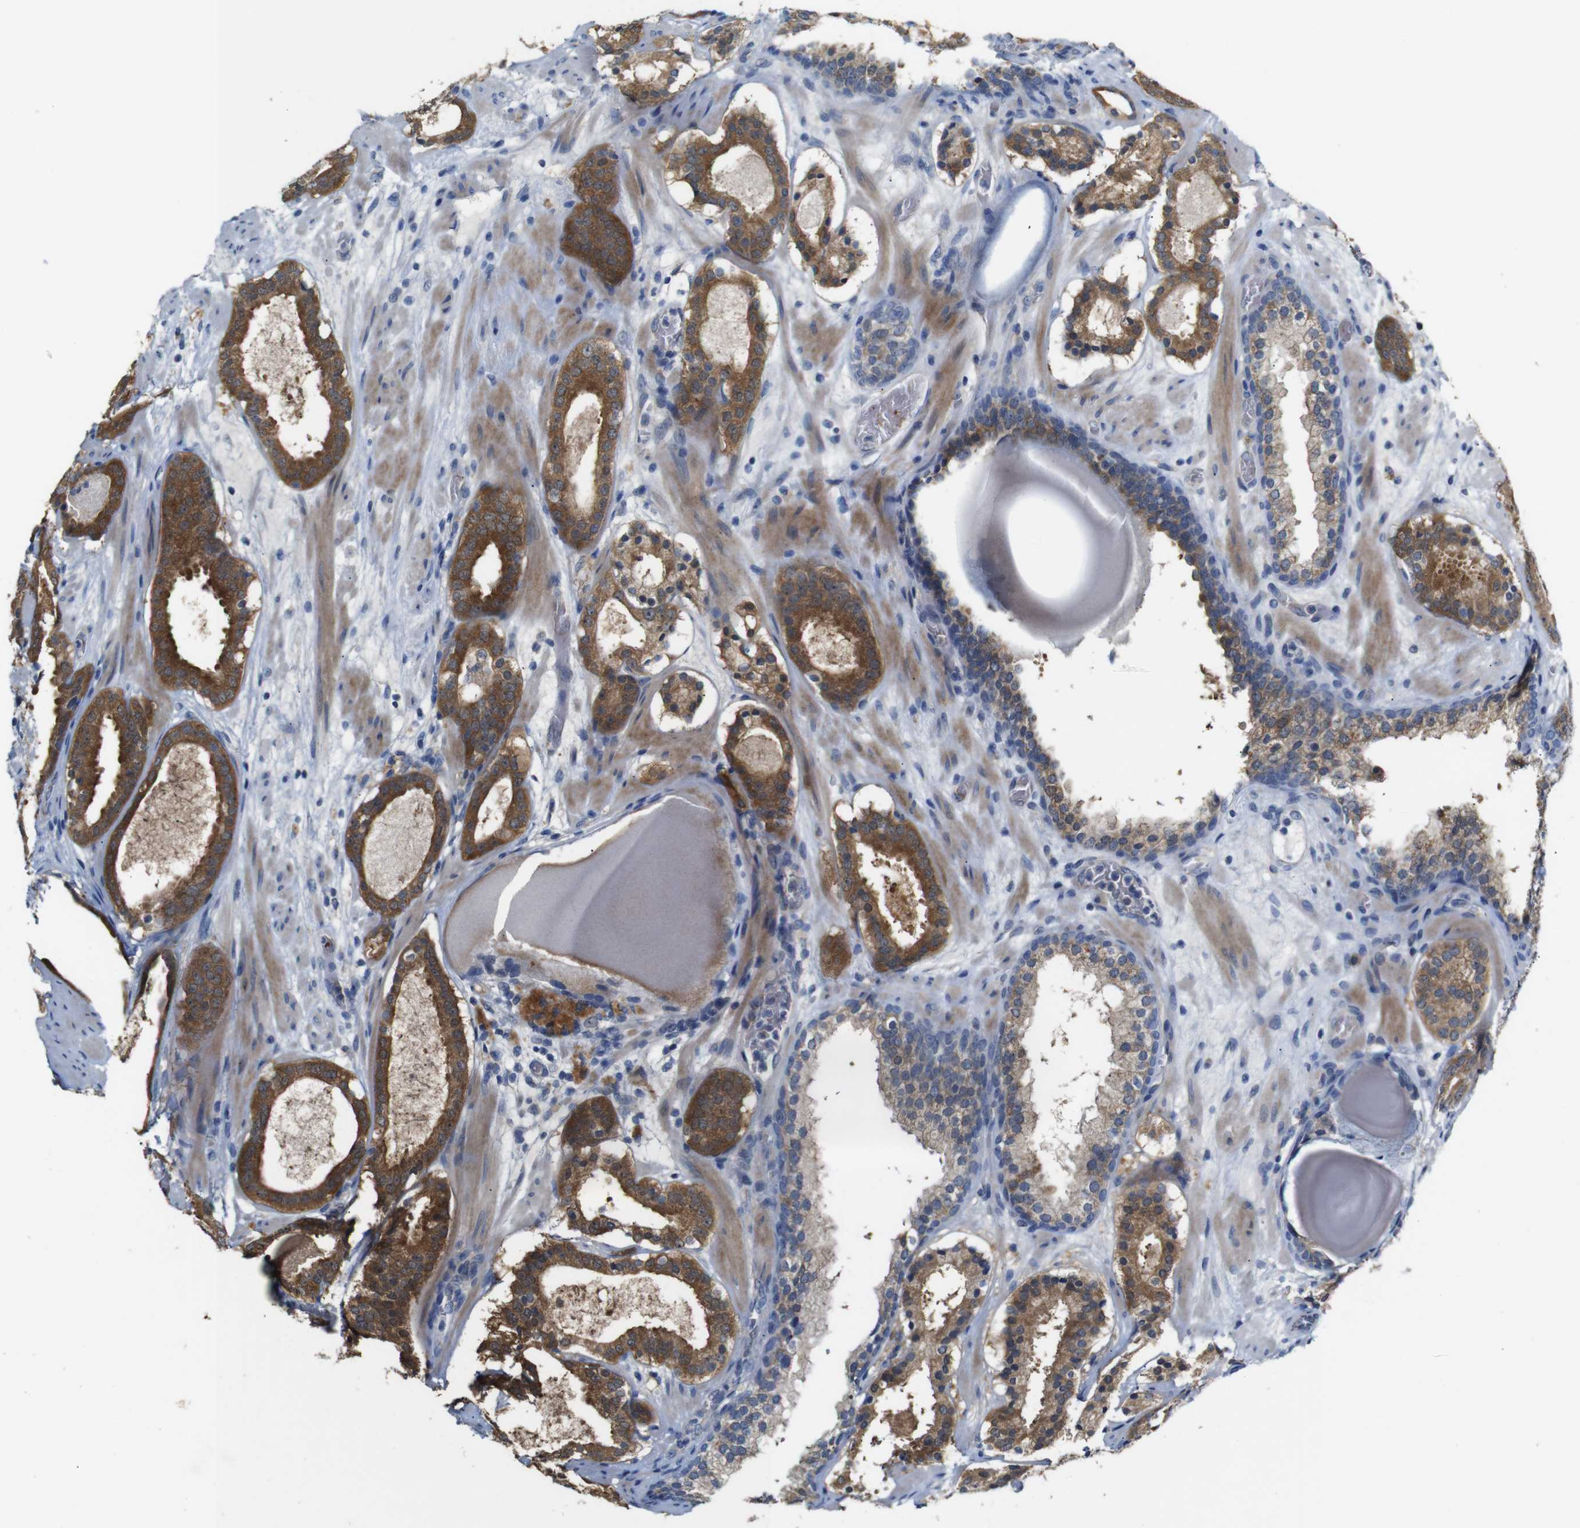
{"staining": {"intensity": "moderate", "quantity": ">75%", "location": "cytoplasmic/membranous"}, "tissue": "prostate cancer", "cell_type": "Tumor cells", "image_type": "cancer", "snomed": [{"axis": "morphology", "description": "Adenocarcinoma, Low grade"}, {"axis": "topography", "description": "Prostate"}], "caption": "Immunohistochemistry micrograph of neoplastic tissue: human prostate adenocarcinoma (low-grade) stained using immunohistochemistry shows medium levels of moderate protein expression localized specifically in the cytoplasmic/membranous of tumor cells, appearing as a cytoplasmic/membranous brown color.", "gene": "TBC1D32", "patient": {"sex": "male", "age": 69}}